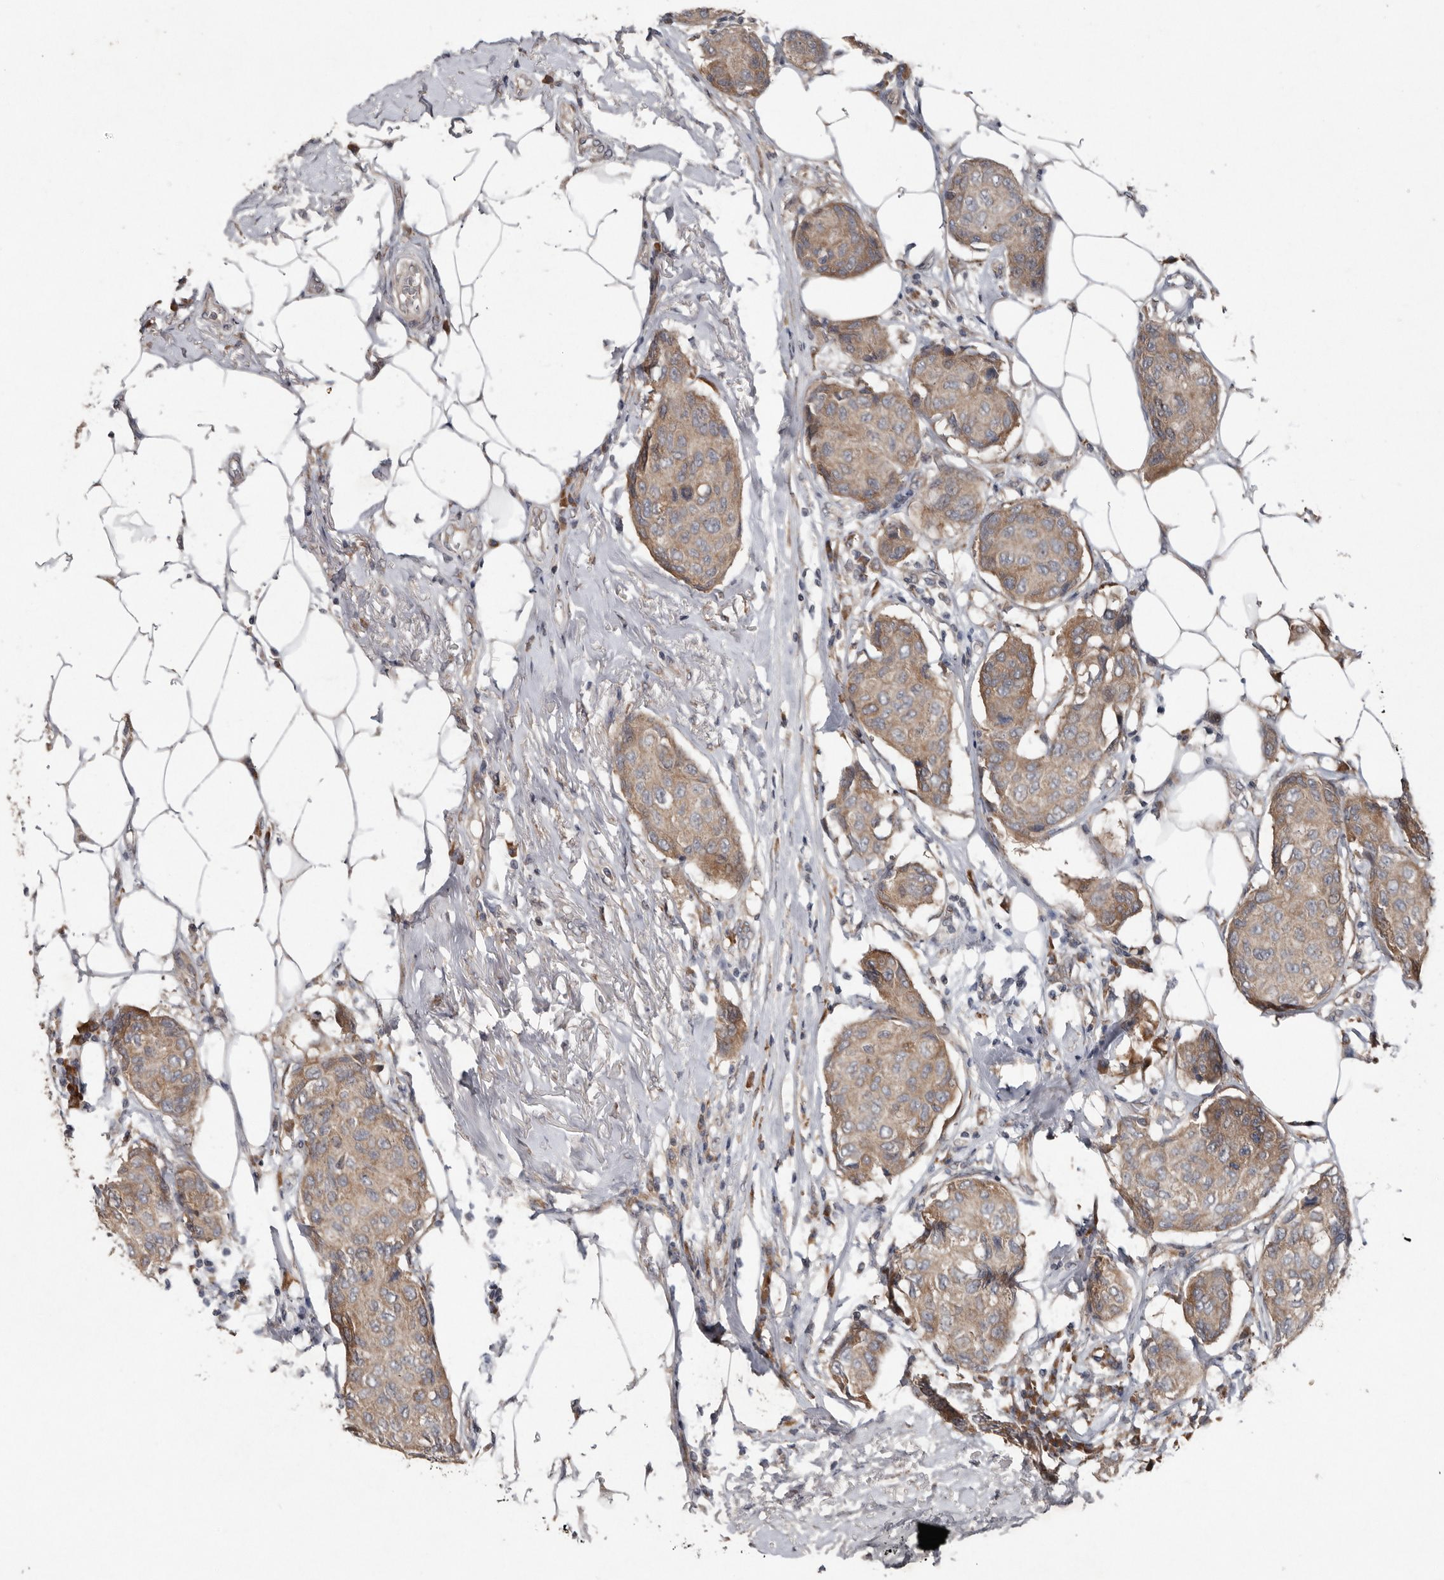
{"staining": {"intensity": "weak", "quantity": ">75%", "location": "cytoplasmic/membranous"}, "tissue": "breast cancer", "cell_type": "Tumor cells", "image_type": "cancer", "snomed": [{"axis": "morphology", "description": "Duct carcinoma"}, {"axis": "topography", "description": "Breast"}], "caption": "Immunohistochemistry (IHC) staining of breast cancer, which exhibits low levels of weak cytoplasmic/membranous staining in about >75% of tumor cells indicating weak cytoplasmic/membranous protein staining. The staining was performed using DAB (brown) for protein detection and nuclei were counterstained in hematoxylin (blue).", "gene": "CHML", "patient": {"sex": "female", "age": 80}}